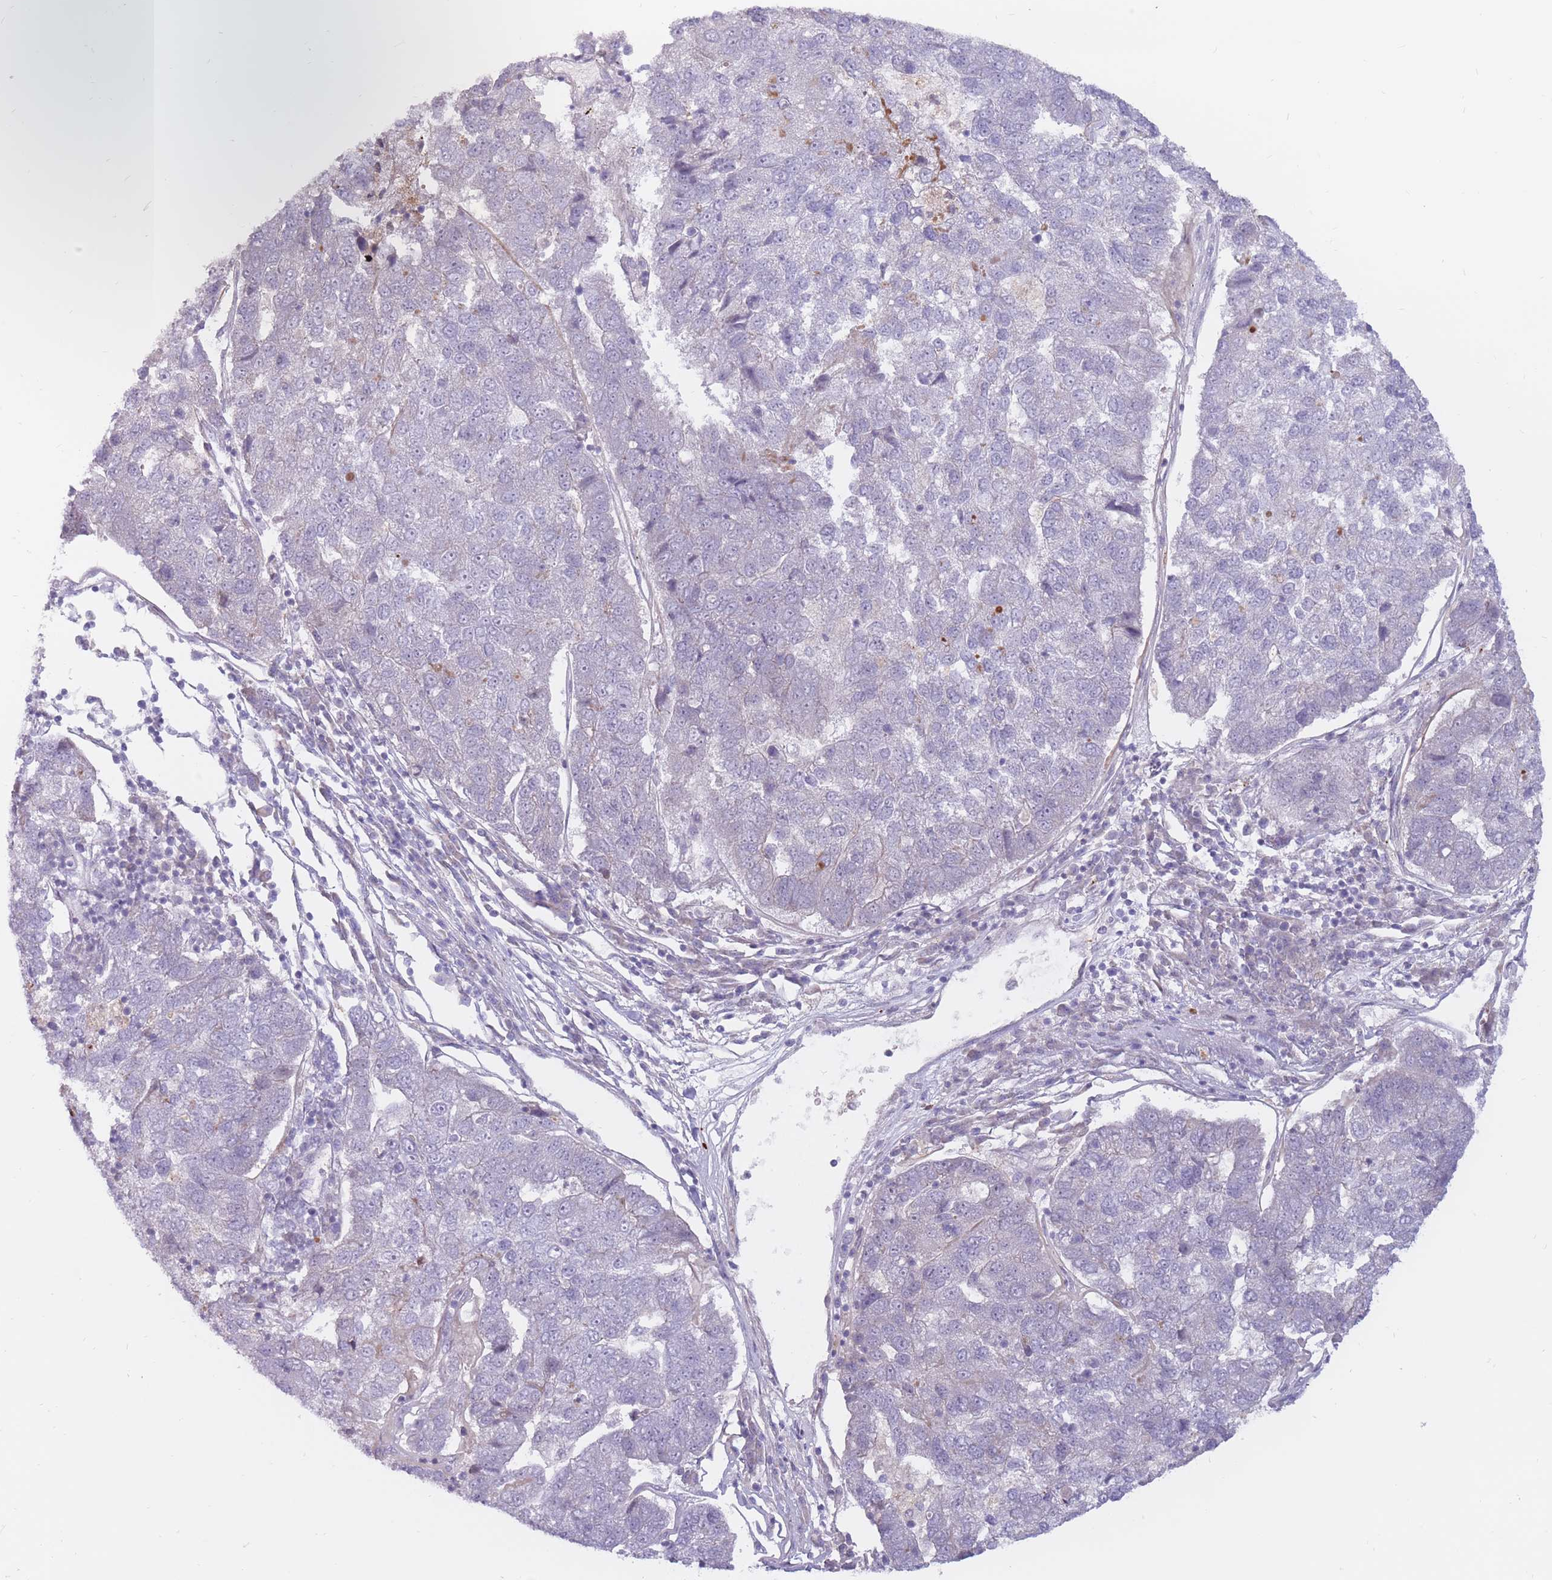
{"staining": {"intensity": "negative", "quantity": "none", "location": "none"}, "tissue": "pancreatic cancer", "cell_type": "Tumor cells", "image_type": "cancer", "snomed": [{"axis": "morphology", "description": "Adenocarcinoma, NOS"}, {"axis": "topography", "description": "Pancreas"}], "caption": "IHC of human pancreatic adenocarcinoma demonstrates no positivity in tumor cells.", "gene": "PTGDR", "patient": {"sex": "female", "age": 61}}